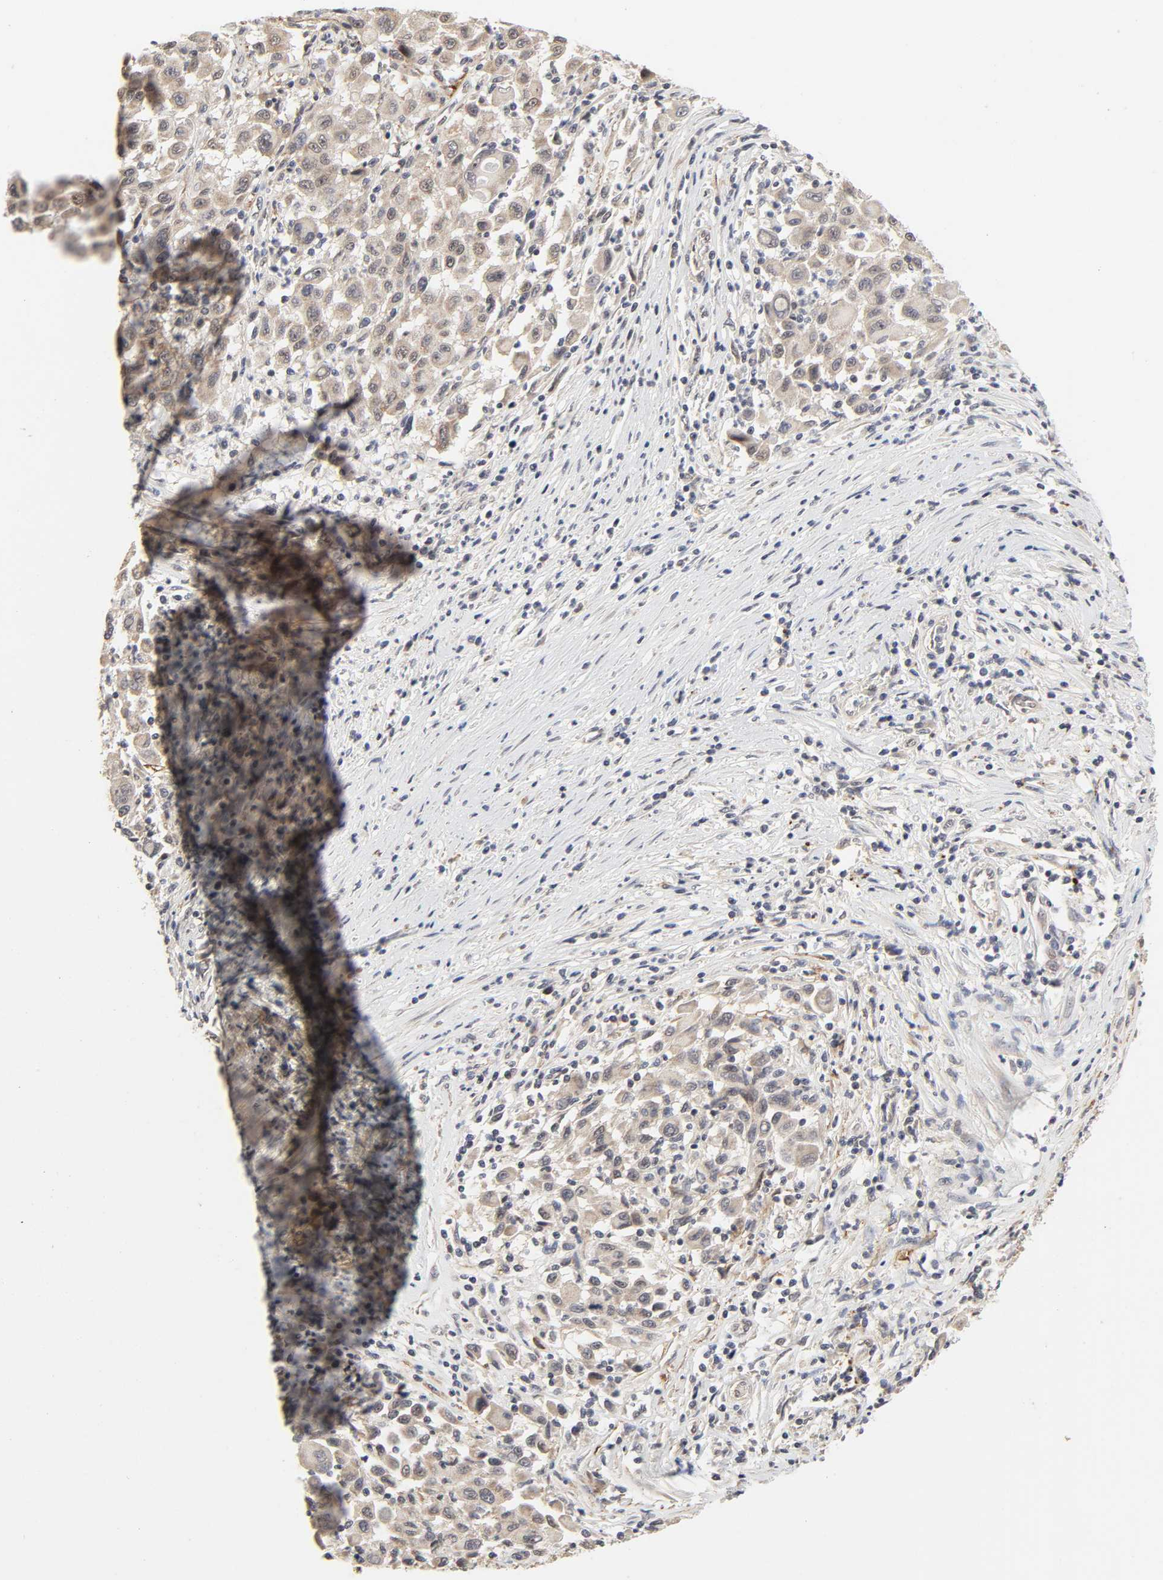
{"staining": {"intensity": "weak", "quantity": ">75%", "location": "cytoplasmic/membranous,nuclear"}, "tissue": "melanoma", "cell_type": "Tumor cells", "image_type": "cancer", "snomed": [{"axis": "morphology", "description": "Malignant melanoma, Metastatic site"}, {"axis": "topography", "description": "Lymph node"}], "caption": "An image showing weak cytoplasmic/membranous and nuclear staining in approximately >75% of tumor cells in malignant melanoma (metastatic site), as visualized by brown immunohistochemical staining.", "gene": "ZKSCAN8", "patient": {"sex": "male", "age": 61}}